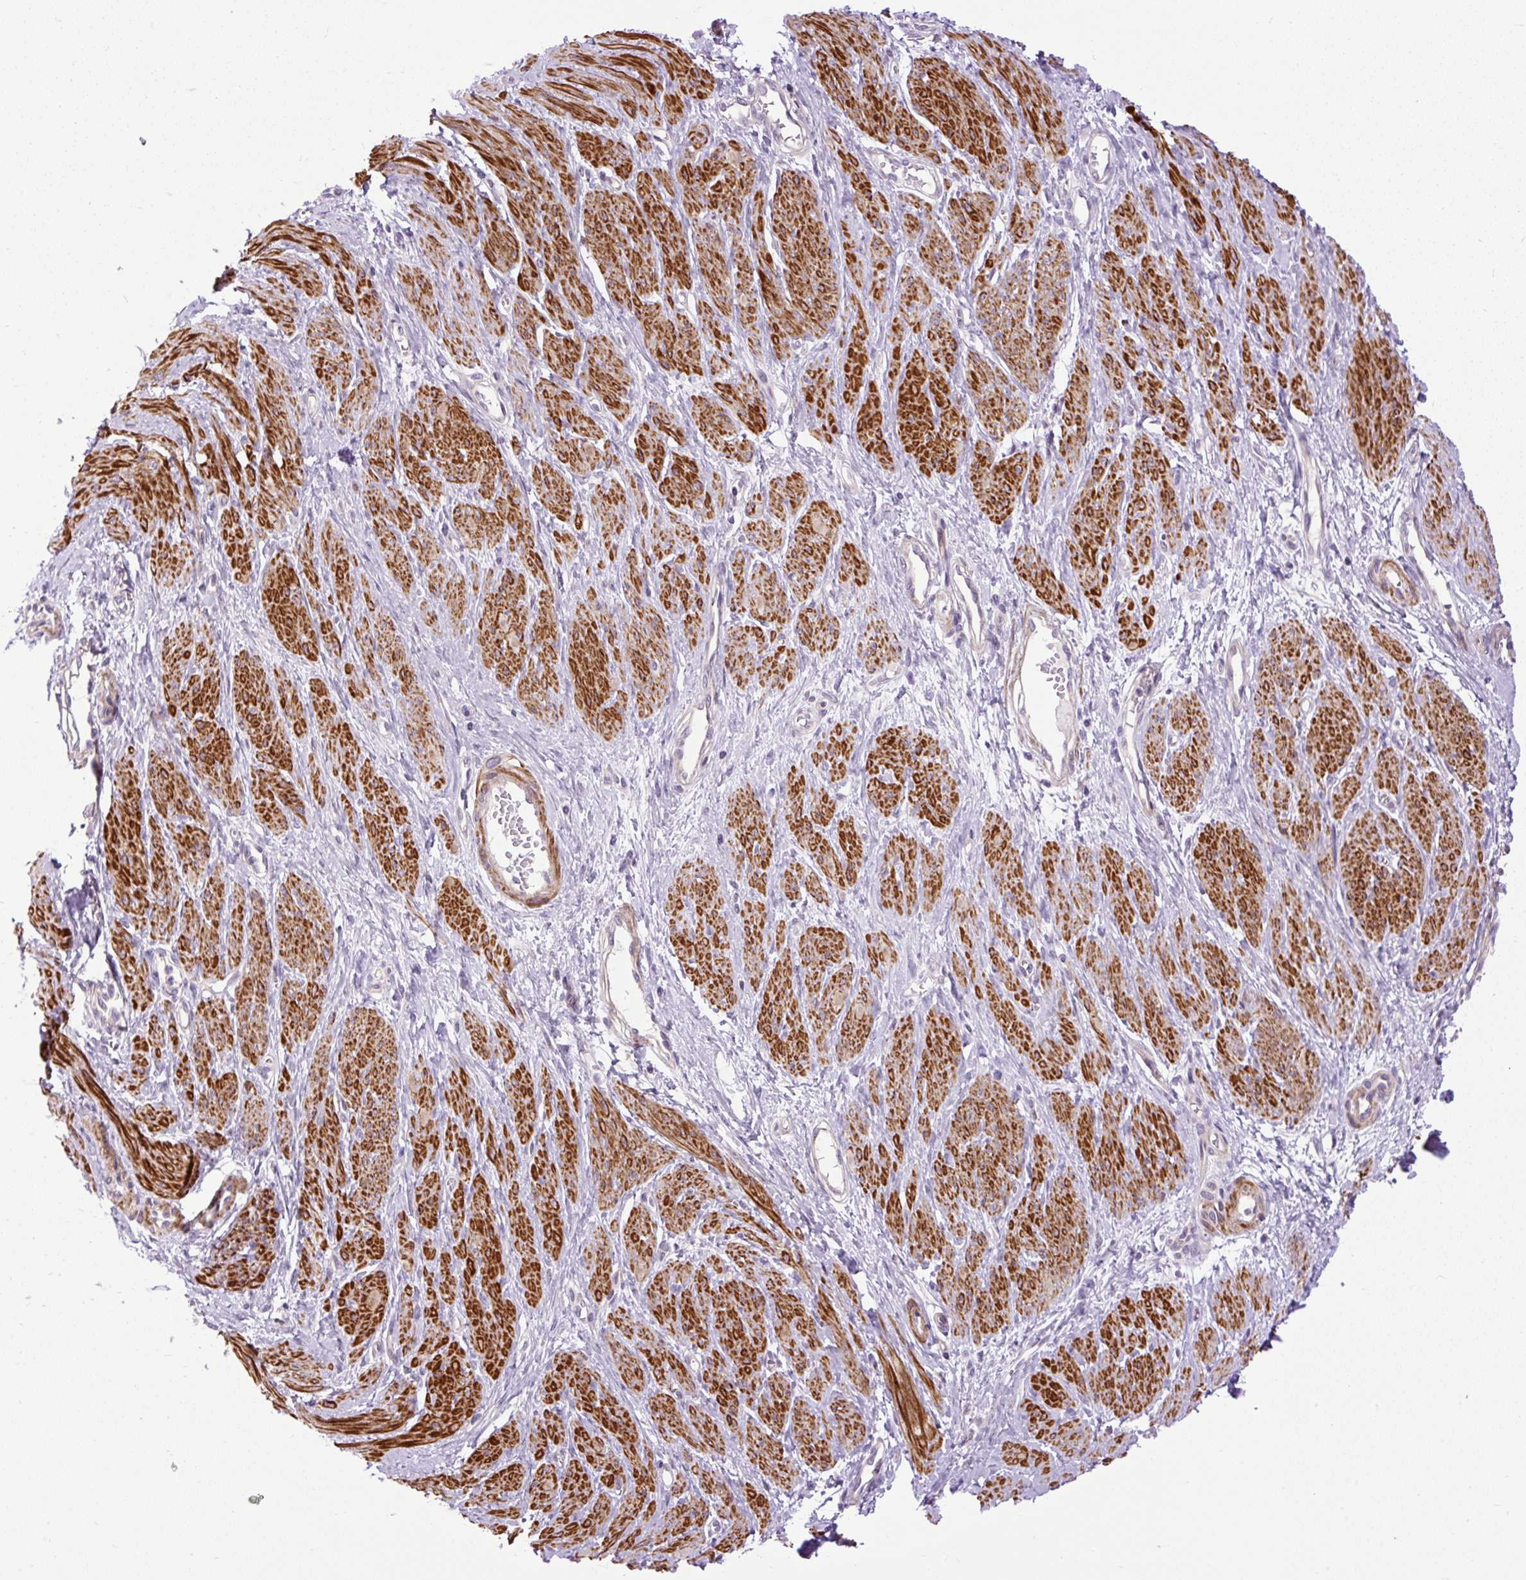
{"staining": {"intensity": "strong", "quantity": ">75%", "location": "cytoplasmic/membranous"}, "tissue": "smooth muscle", "cell_type": "Smooth muscle cells", "image_type": "normal", "snomed": [{"axis": "morphology", "description": "Normal tissue, NOS"}, {"axis": "topography", "description": "Smooth muscle"}, {"axis": "topography", "description": "Uterus"}], "caption": "Approximately >75% of smooth muscle cells in benign smooth muscle show strong cytoplasmic/membranous protein expression as visualized by brown immunohistochemical staining.", "gene": "ZNF197", "patient": {"sex": "female", "age": 39}}